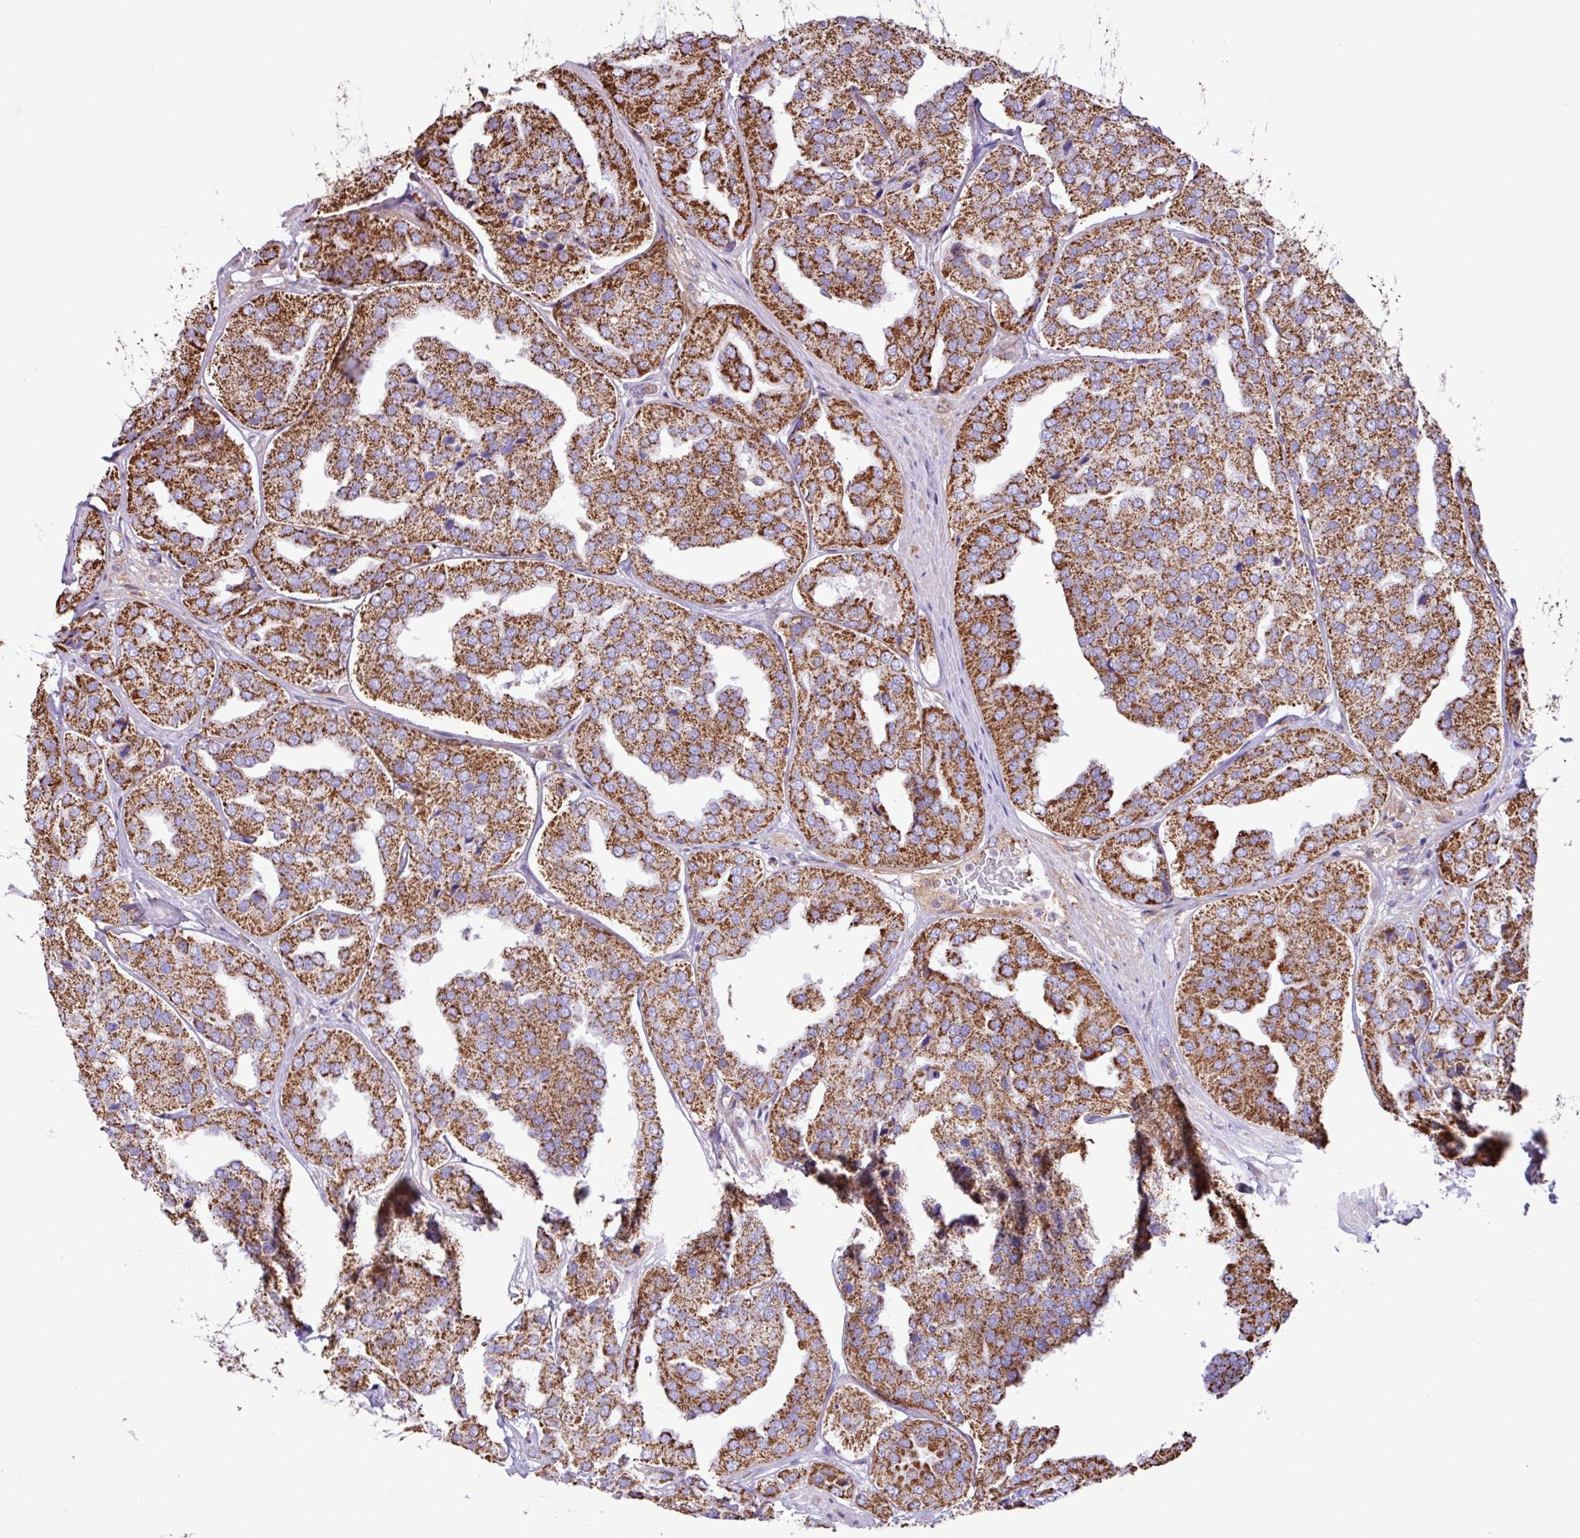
{"staining": {"intensity": "strong", "quantity": ">75%", "location": "cytoplasmic/membranous"}, "tissue": "prostate cancer", "cell_type": "Tumor cells", "image_type": "cancer", "snomed": [{"axis": "morphology", "description": "Adenocarcinoma, High grade"}, {"axis": "topography", "description": "Prostate"}], "caption": "Immunohistochemical staining of adenocarcinoma (high-grade) (prostate) shows high levels of strong cytoplasmic/membranous protein staining in about >75% of tumor cells.", "gene": "RTL3", "patient": {"sex": "male", "age": 63}}